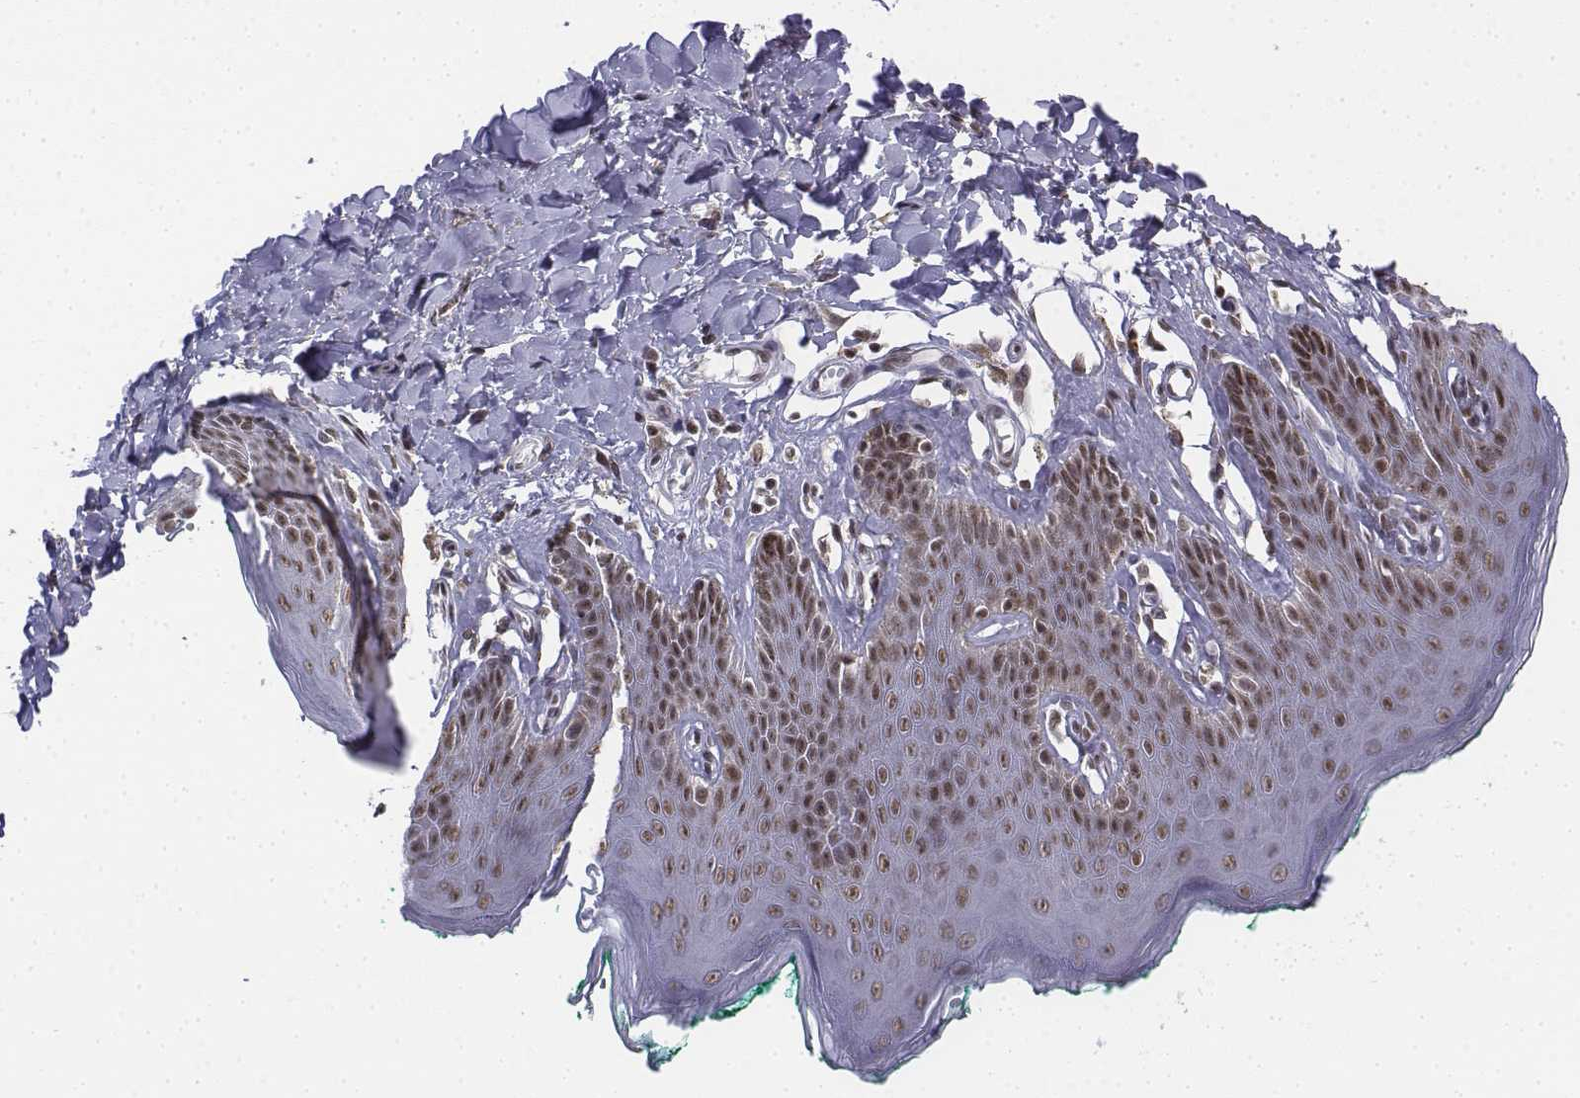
{"staining": {"intensity": "moderate", "quantity": ">75%", "location": "nuclear"}, "tissue": "skin", "cell_type": "Epidermal cells", "image_type": "normal", "snomed": [{"axis": "morphology", "description": "Normal tissue, NOS"}, {"axis": "topography", "description": "Vulva"}, {"axis": "topography", "description": "Peripheral nerve tissue"}], "caption": "Brown immunohistochemical staining in normal human skin displays moderate nuclear expression in about >75% of epidermal cells.", "gene": "SETD1A", "patient": {"sex": "female", "age": 66}}